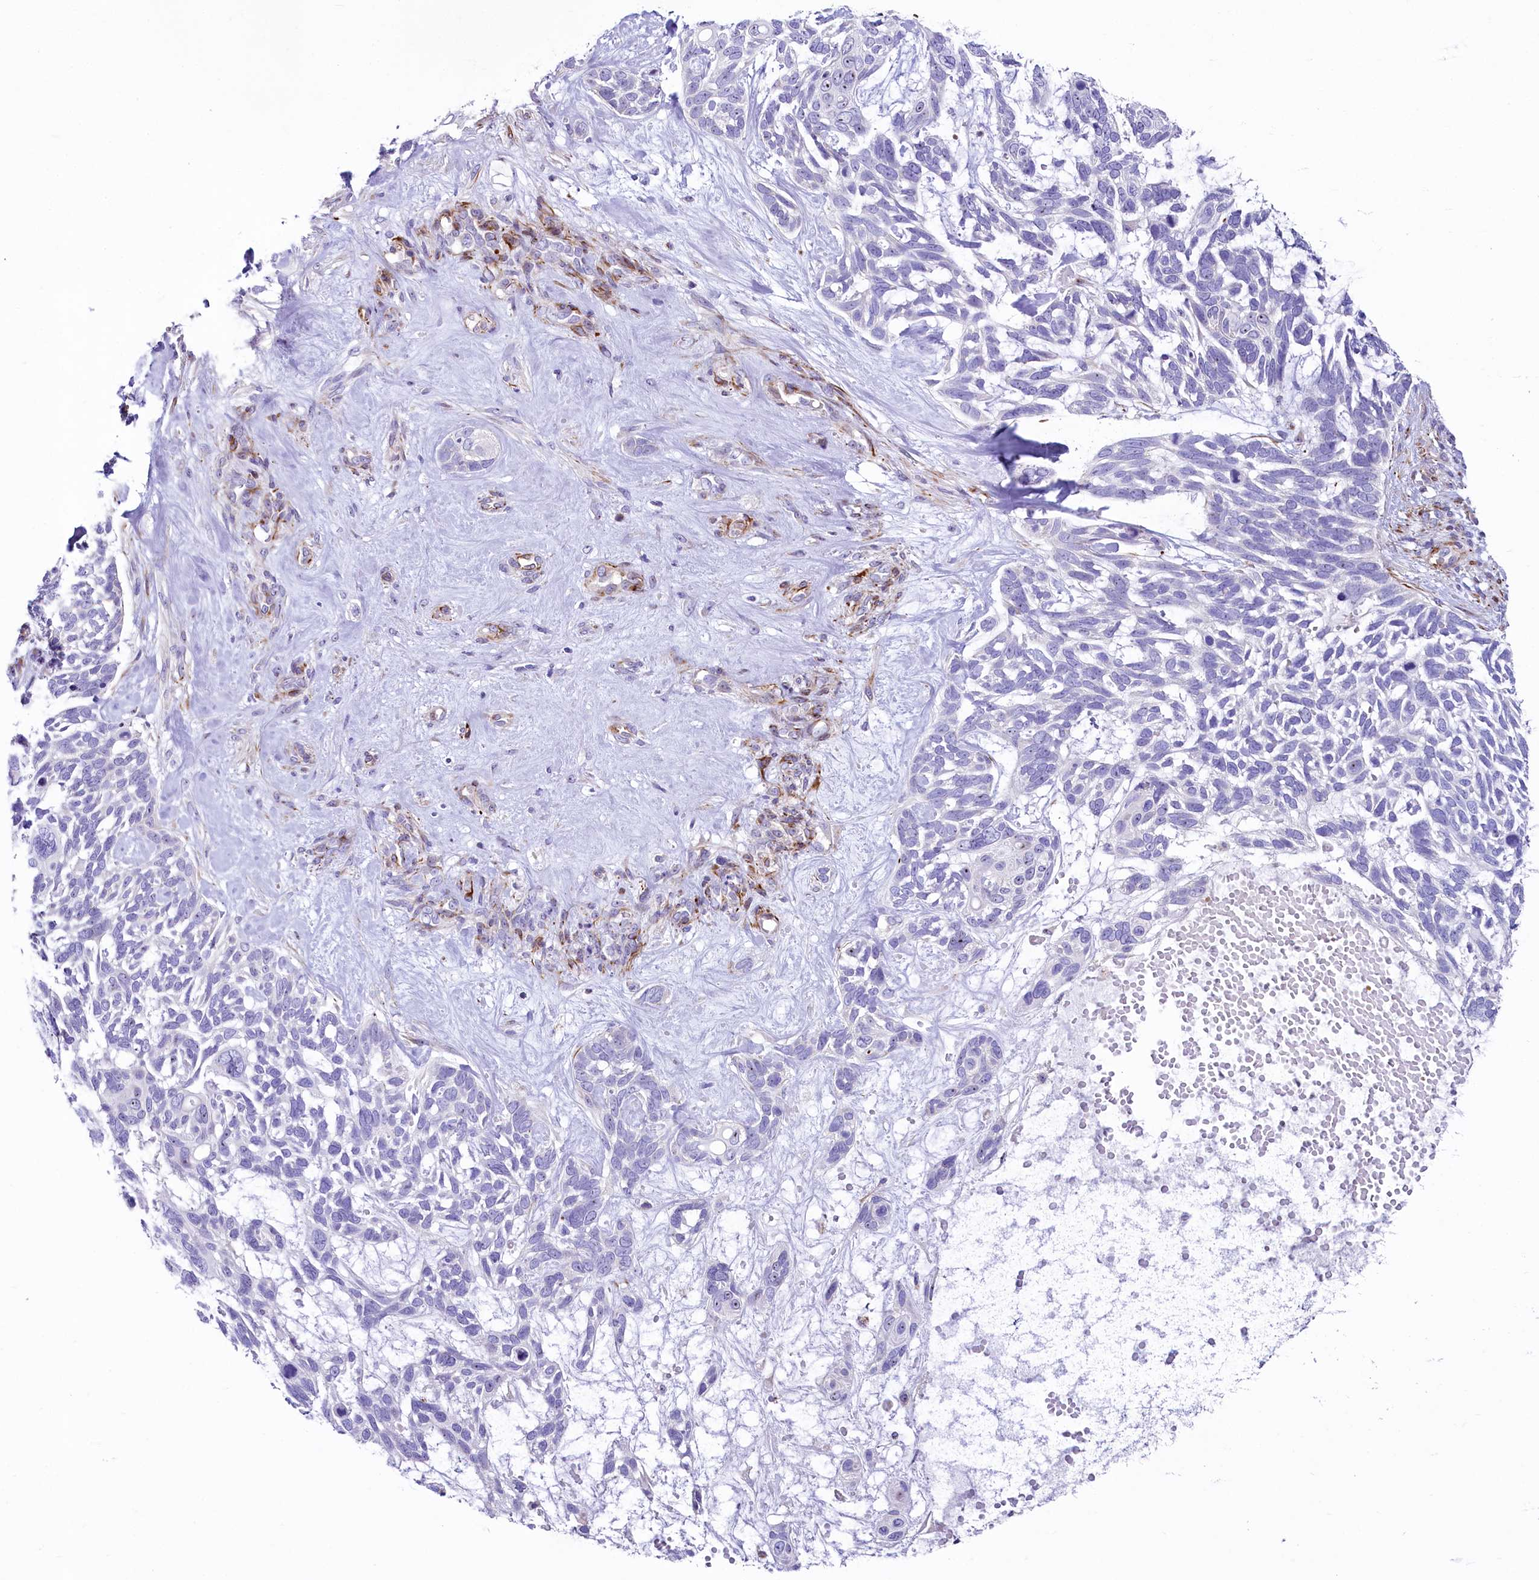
{"staining": {"intensity": "negative", "quantity": "none", "location": "none"}, "tissue": "skin cancer", "cell_type": "Tumor cells", "image_type": "cancer", "snomed": [{"axis": "morphology", "description": "Basal cell carcinoma"}, {"axis": "topography", "description": "Skin"}], "caption": "IHC micrograph of basal cell carcinoma (skin) stained for a protein (brown), which exhibits no staining in tumor cells. (DAB (3,3'-diaminobenzidine) immunohistochemistry with hematoxylin counter stain).", "gene": "SH3TC2", "patient": {"sex": "male", "age": 88}}